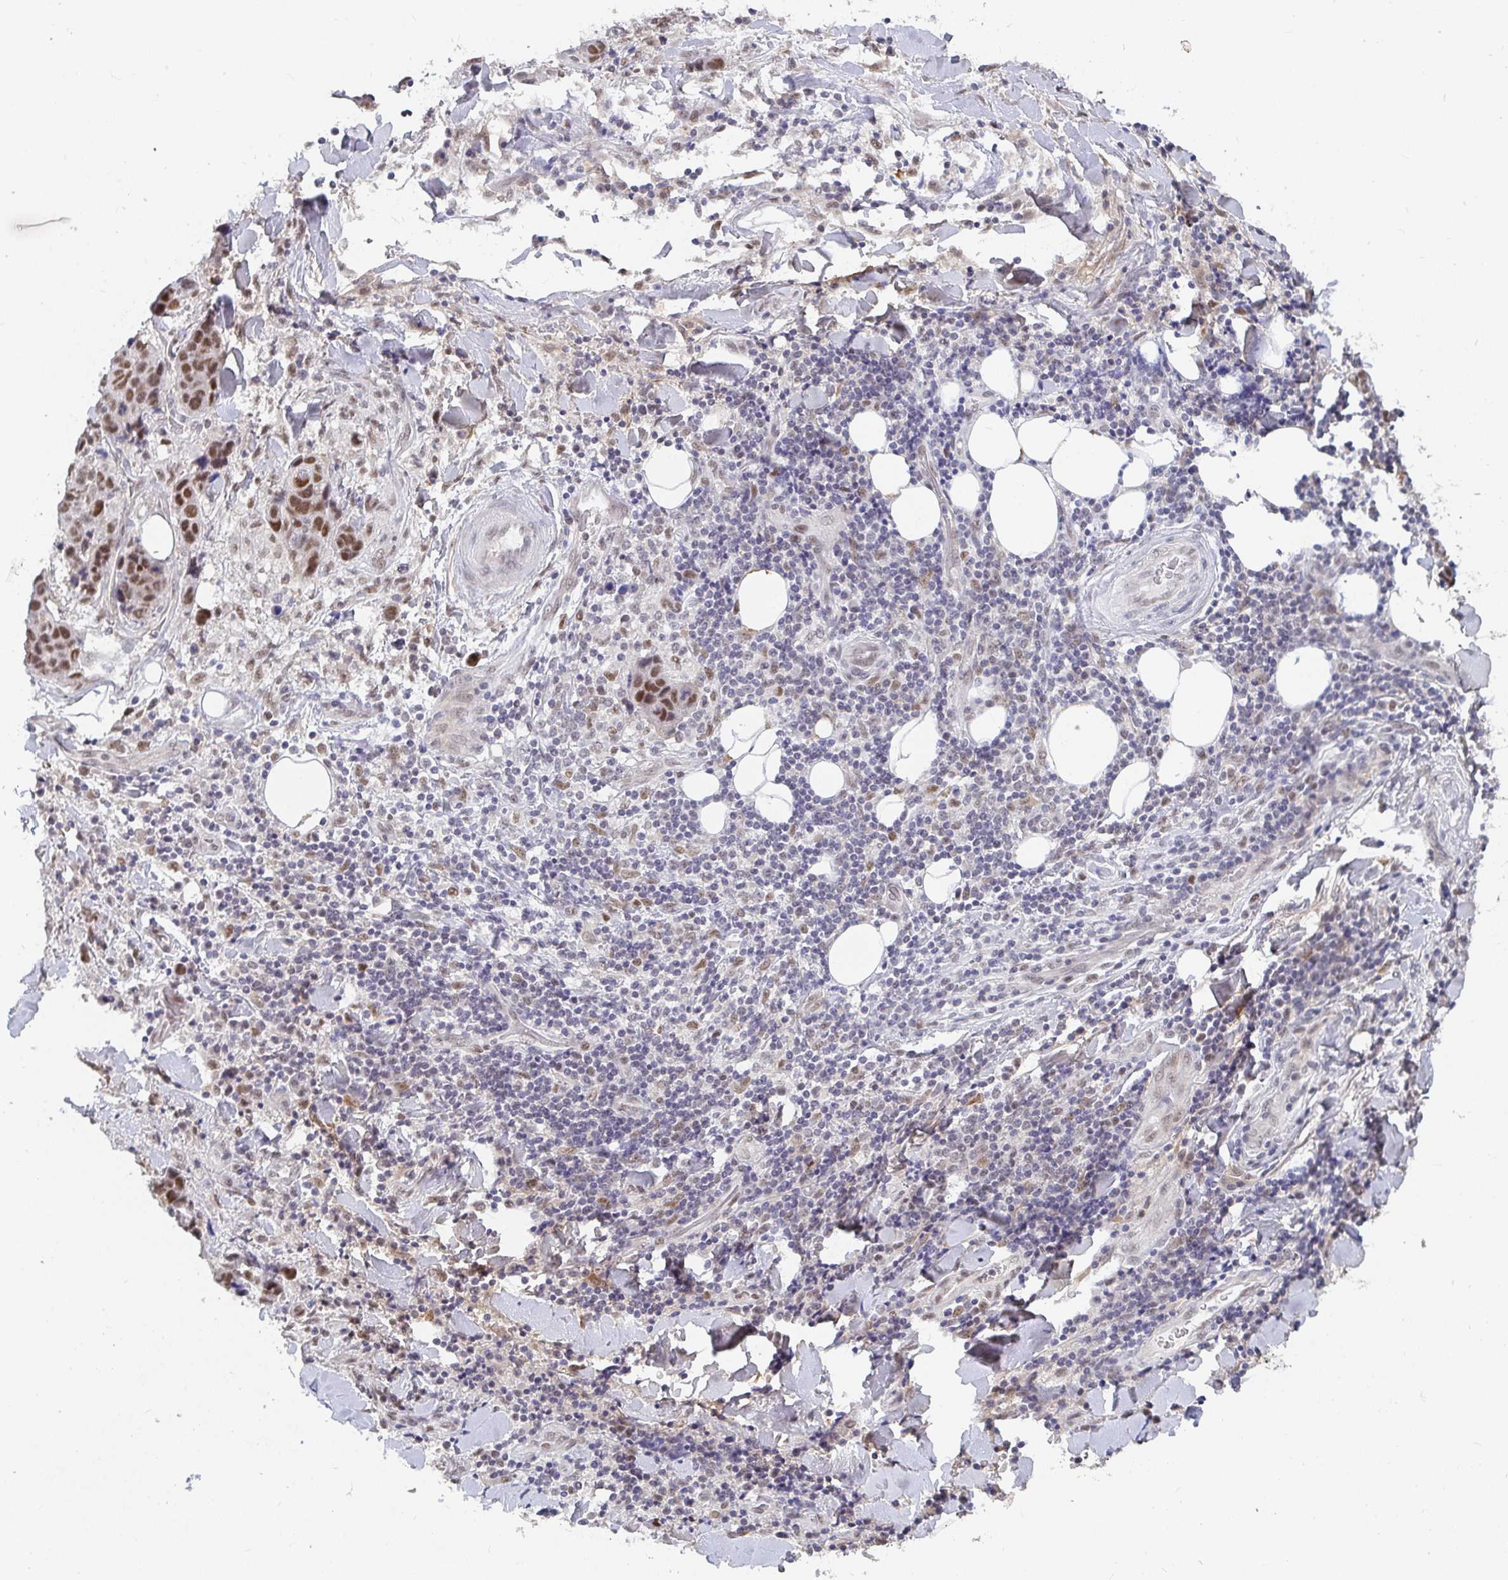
{"staining": {"intensity": "moderate", "quantity": "25%-75%", "location": "nuclear"}, "tissue": "lung cancer", "cell_type": "Tumor cells", "image_type": "cancer", "snomed": [{"axis": "morphology", "description": "Squamous cell carcinoma, NOS"}, {"axis": "topography", "description": "Lymph node"}, {"axis": "topography", "description": "Lung"}], "caption": "Protein staining demonstrates moderate nuclear positivity in about 25%-75% of tumor cells in squamous cell carcinoma (lung).", "gene": "RCOR1", "patient": {"sex": "male", "age": 61}}